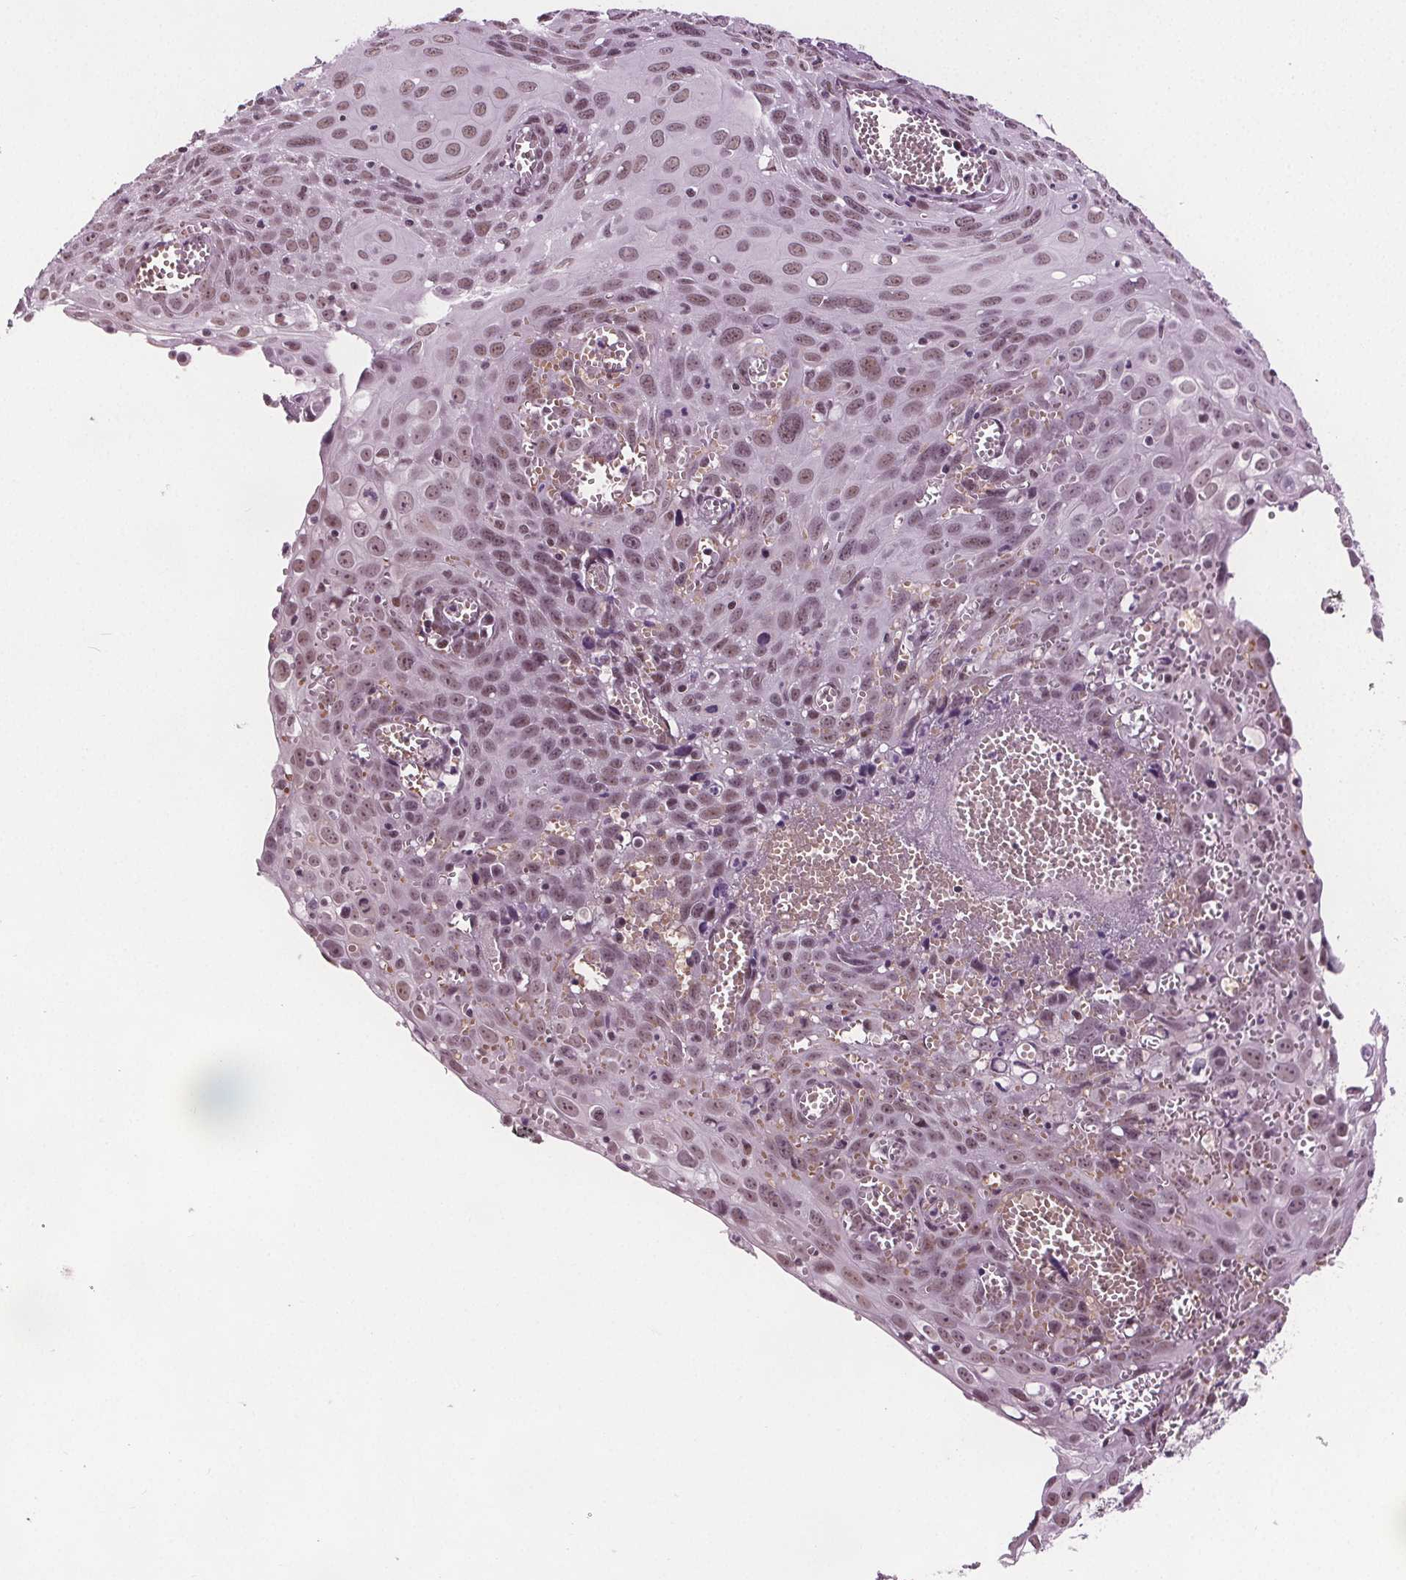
{"staining": {"intensity": "moderate", "quantity": ">75%", "location": "nuclear"}, "tissue": "cervical cancer", "cell_type": "Tumor cells", "image_type": "cancer", "snomed": [{"axis": "morphology", "description": "Squamous cell carcinoma, NOS"}, {"axis": "topography", "description": "Cervix"}], "caption": "Immunohistochemistry of squamous cell carcinoma (cervical) shows medium levels of moderate nuclear positivity in about >75% of tumor cells. (DAB (3,3'-diaminobenzidine) = brown stain, brightfield microscopy at high magnification).", "gene": "IWS1", "patient": {"sex": "female", "age": 38}}